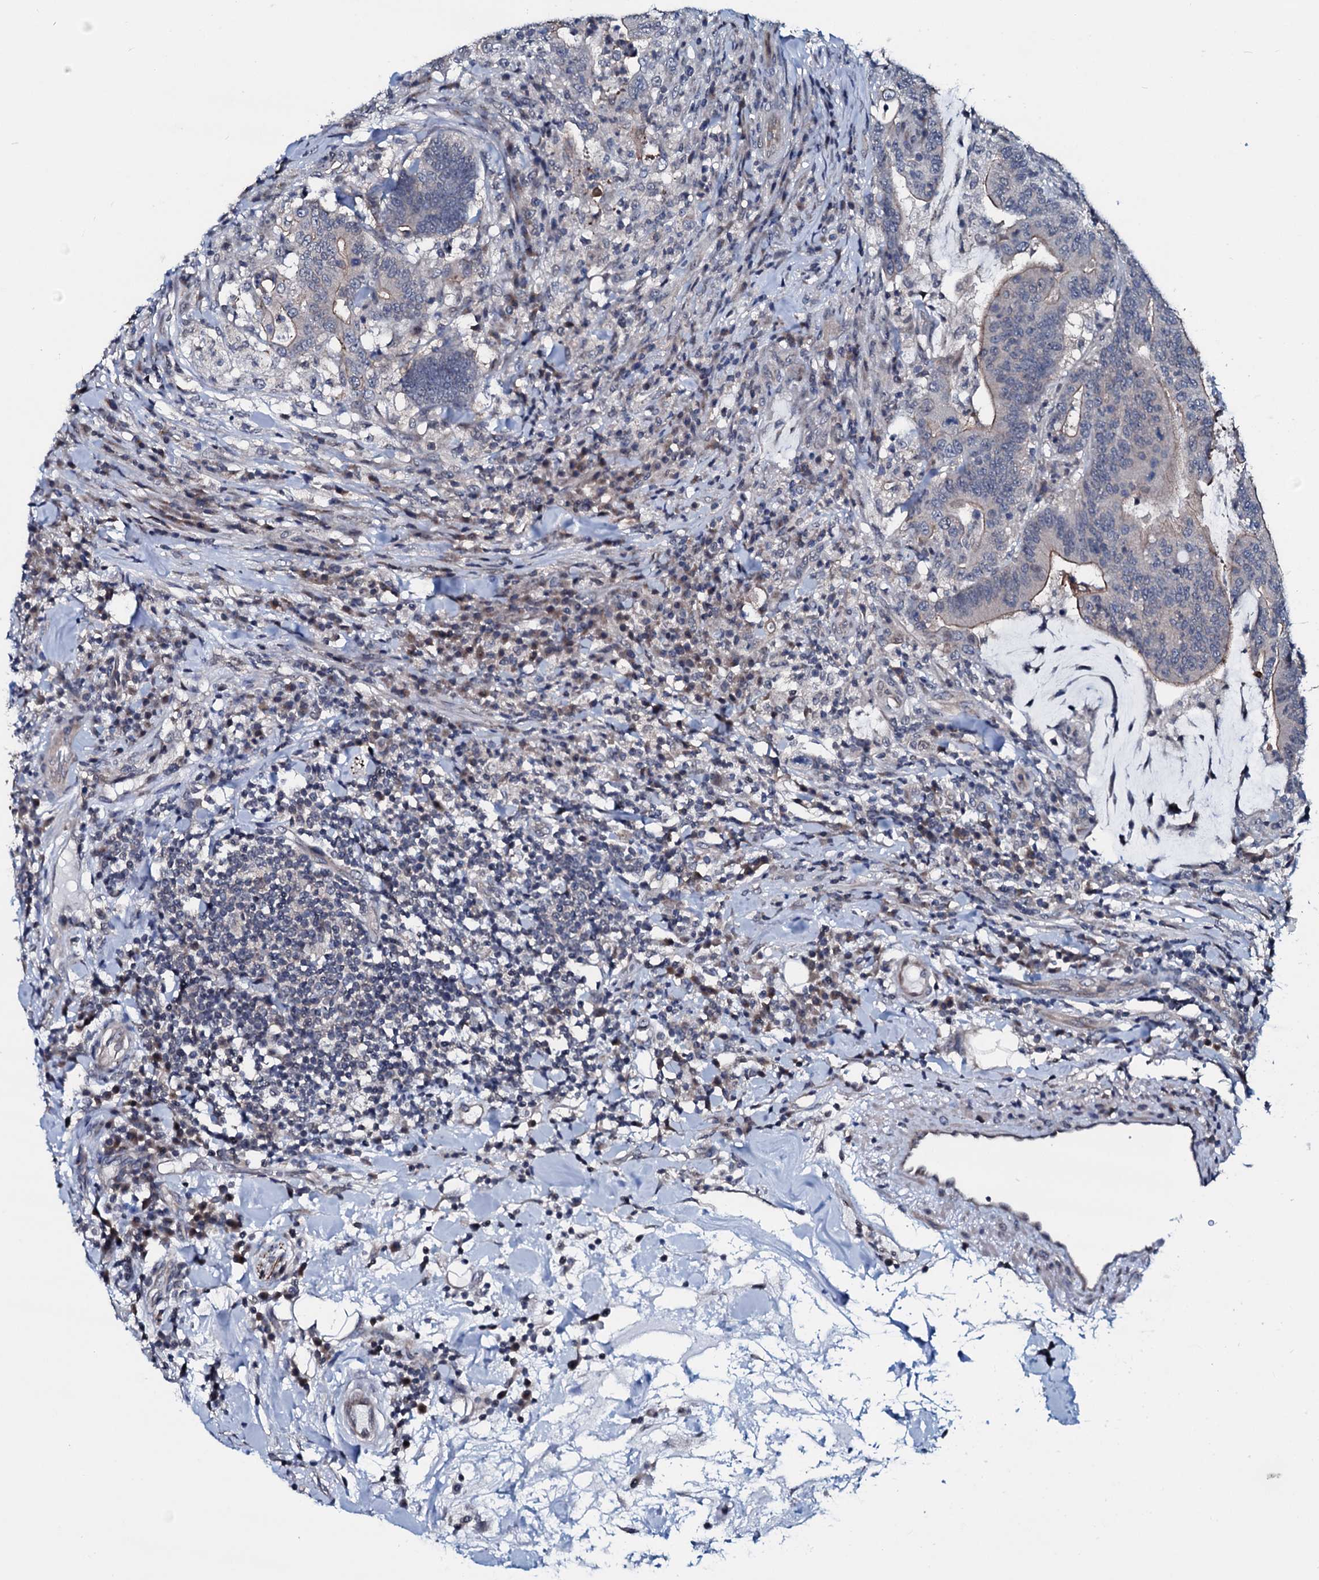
{"staining": {"intensity": "moderate", "quantity": "<25%", "location": "cytoplasmic/membranous"}, "tissue": "colorectal cancer", "cell_type": "Tumor cells", "image_type": "cancer", "snomed": [{"axis": "morphology", "description": "Adenocarcinoma, NOS"}, {"axis": "topography", "description": "Colon"}], "caption": "Immunohistochemical staining of human colorectal adenocarcinoma shows low levels of moderate cytoplasmic/membranous protein positivity in approximately <25% of tumor cells. The protein is shown in brown color, while the nuclei are stained blue.", "gene": "OGFOD2", "patient": {"sex": "female", "age": 66}}